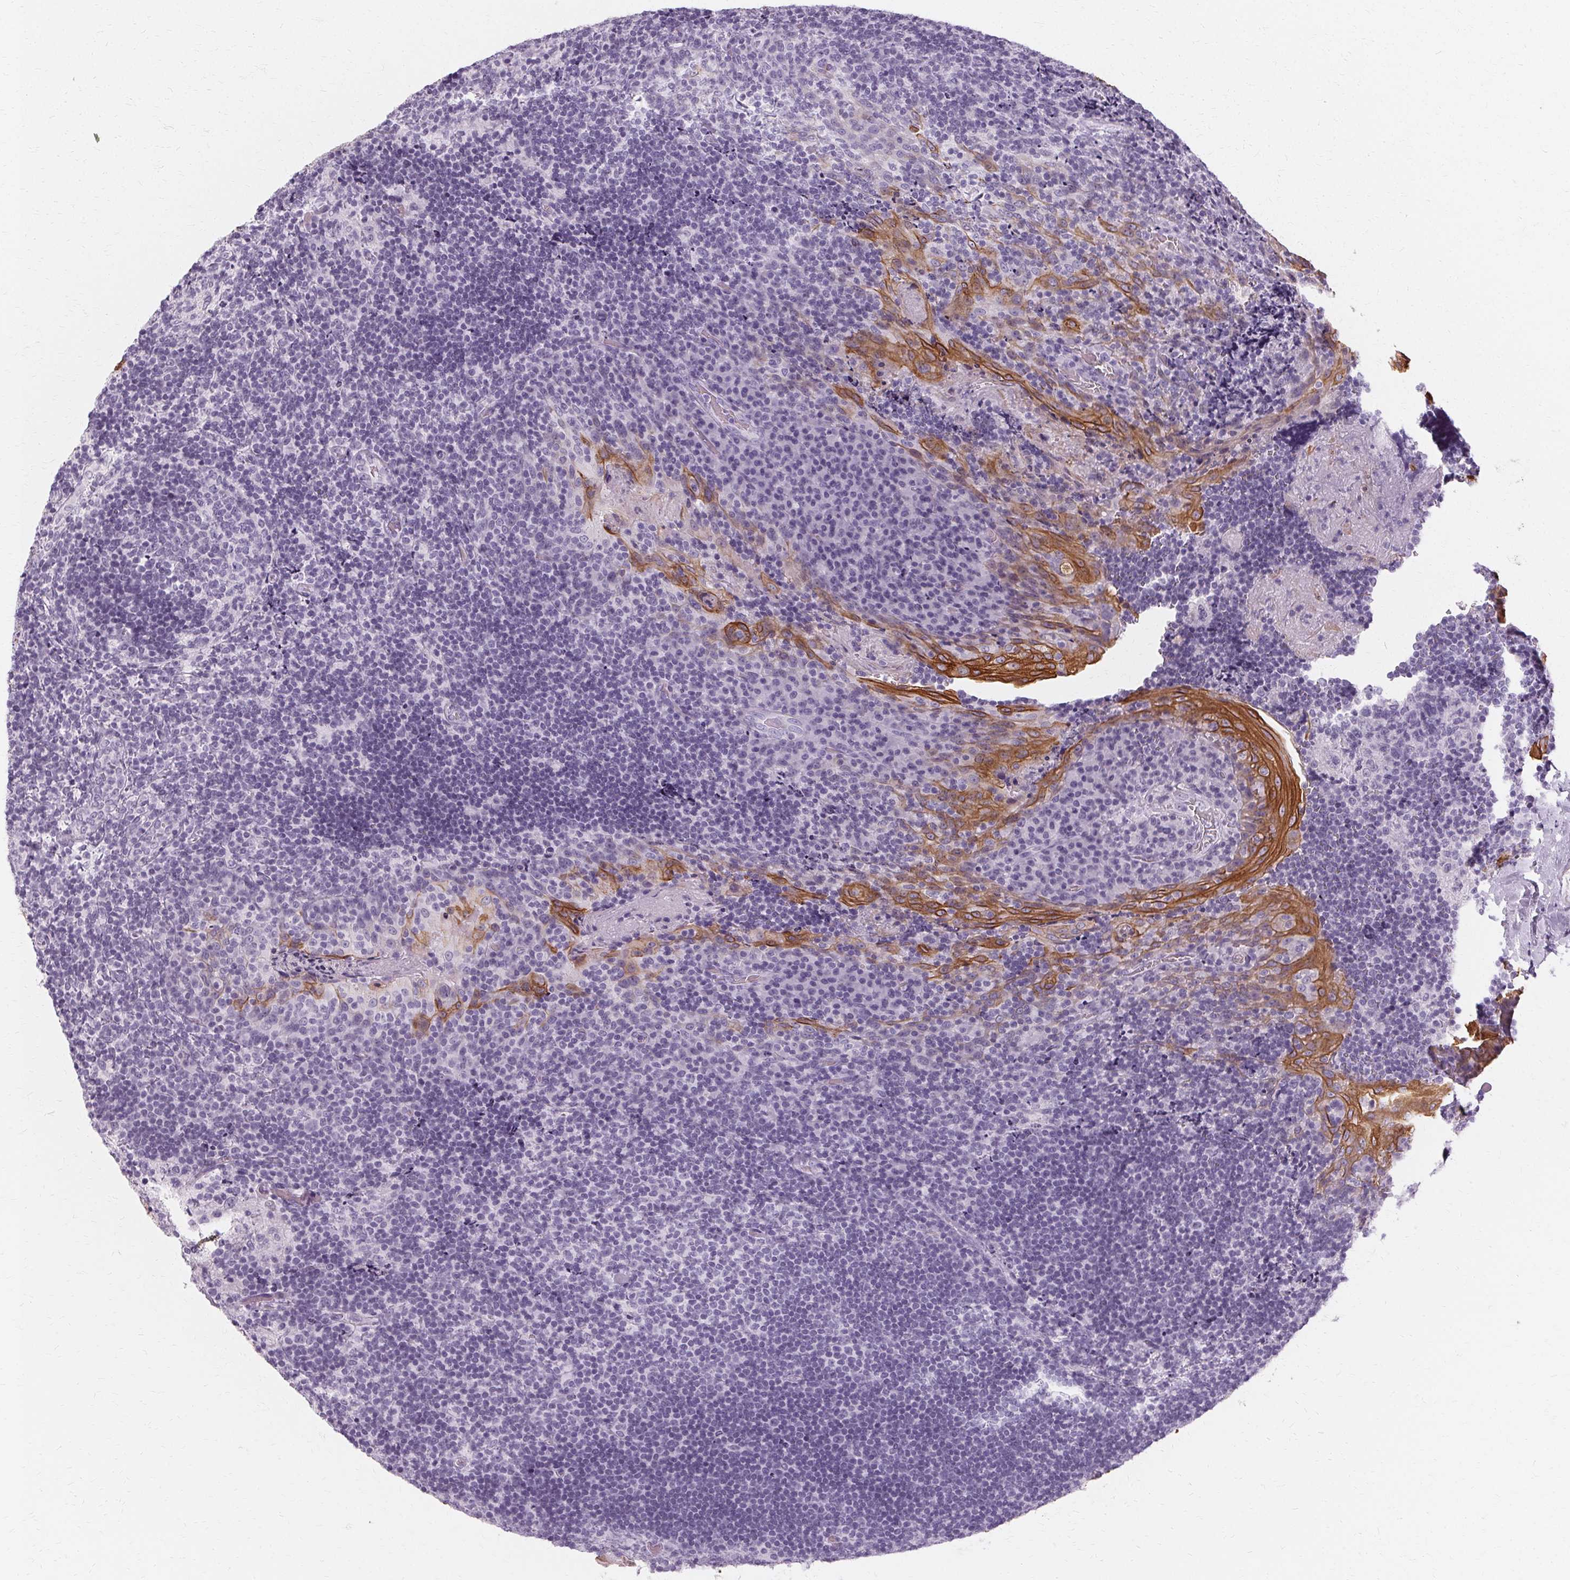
{"staining": {"intensity": "negative", "quantity": "none", "location": "none"}, "tissue": "tonsil", "cell_type": "Germinal center cells", "image_type": "normal", "snomed": [{"axis": "morphology", "description": "Normal tissue, NOS"}, {"axis": "topography", "description": "Tonsil"}], "caption": "Immunohistochemistry (IHC) photomicrograph of unremarkable human tonsil stained for a protein (brown), which exhibits no staining in germinal center cells. (DAB IHC, high magnification).", "gene": "KRT6A", "patient": {"sex": "male", "age": 17}}